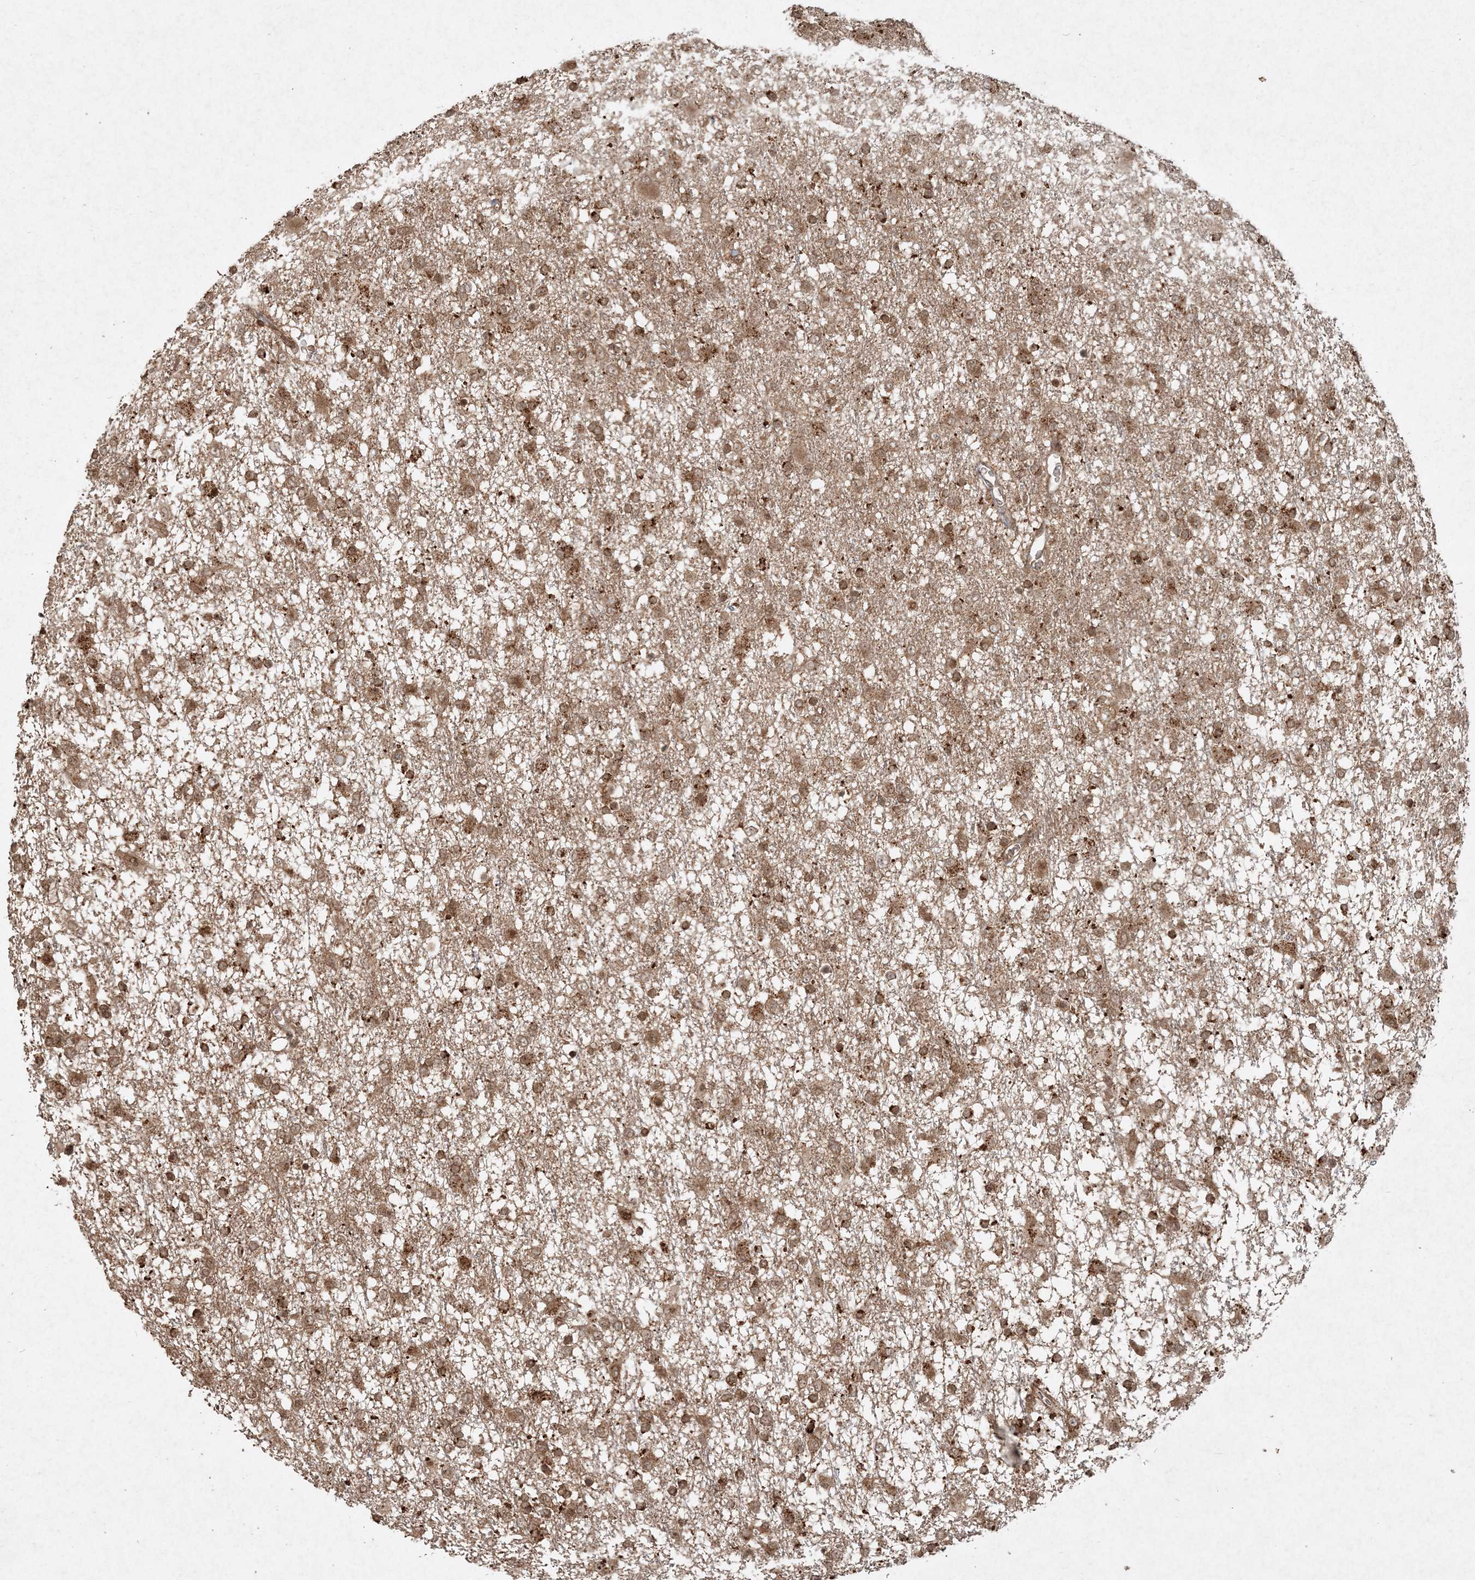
{"staining": {"intensity": "moderate", "quantity": ">75%", "location": "cytoplasmic/membranous"}, "tissue": "glioma", "cell_type": "Tumor cells", "image_type": "cancer", "snomed": [{"axis": "morphology", "description": "Glioma, malignant, Low grade"}, {"axis": "topography", "description": "Brain"}], "caption": "Immunohistochemistry (IHC) of human glioma reveals medium levels of moderate cytoplasmic/membranous positivity in about >75% of tumor cells.", "gene": "NARS1", "patient": {"sex": "male", "age": 65}}